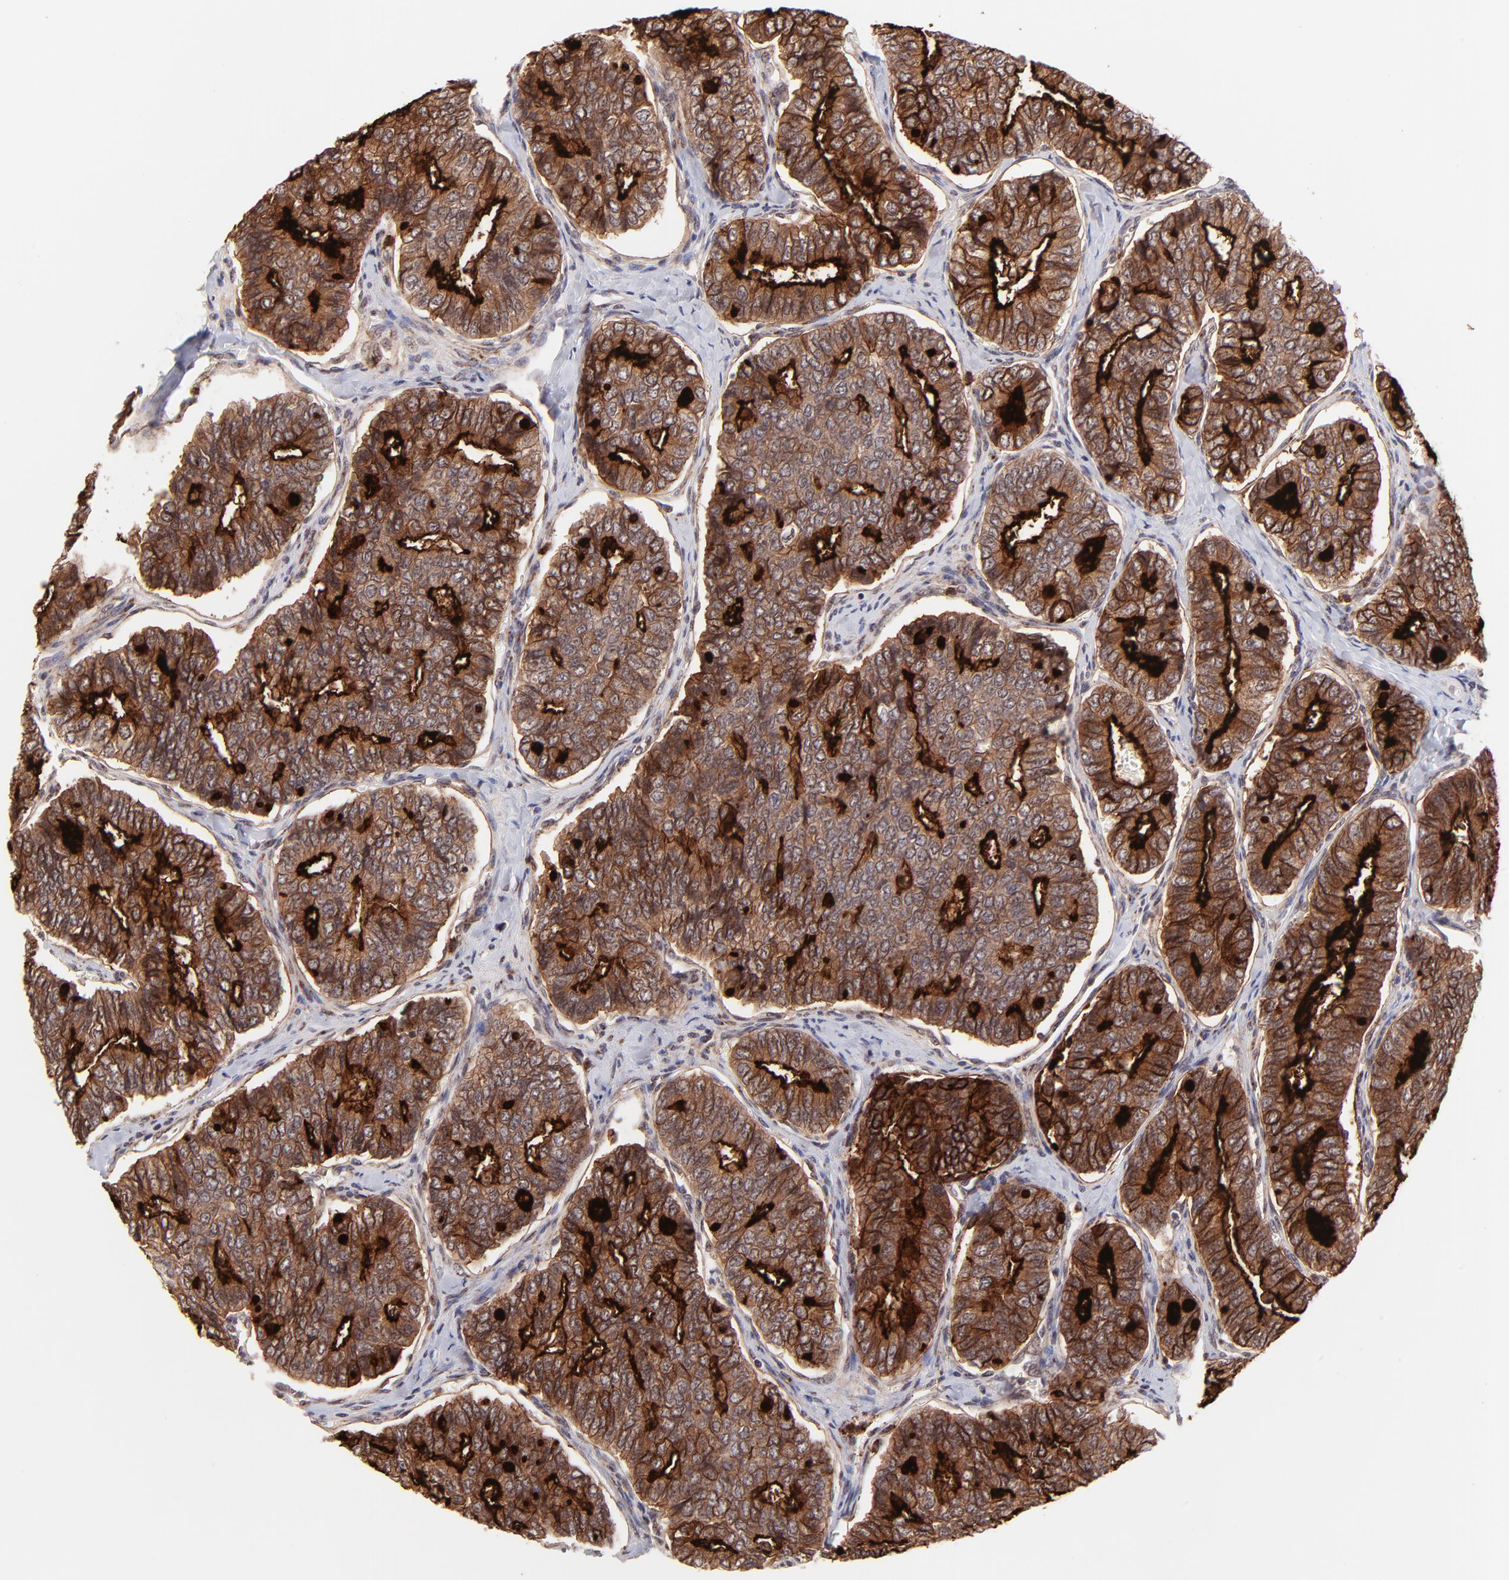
{"staining": {"intensity": "strong", "quantity": ">75%", "location": "cytoplasmic/membranous"}, "tissue": "thyroid cancer", "cell_type": "Tumor cells", "image_type": "cancer", "snomed": [{"axis": "morphology", "description": "Papillary adenocarcinoma, NOS"}, {"axis": "topography", "description": "Thyroid gland"}], "caption": "This image demonstrates immunohistochemistry (IHC) staining of human thyroid cancer, with high strong cytoplasmic/membranous expression in approximately >75% of tumor cells.", "gene": "MED12", "patient": {"sex": "female", "age": 35}}